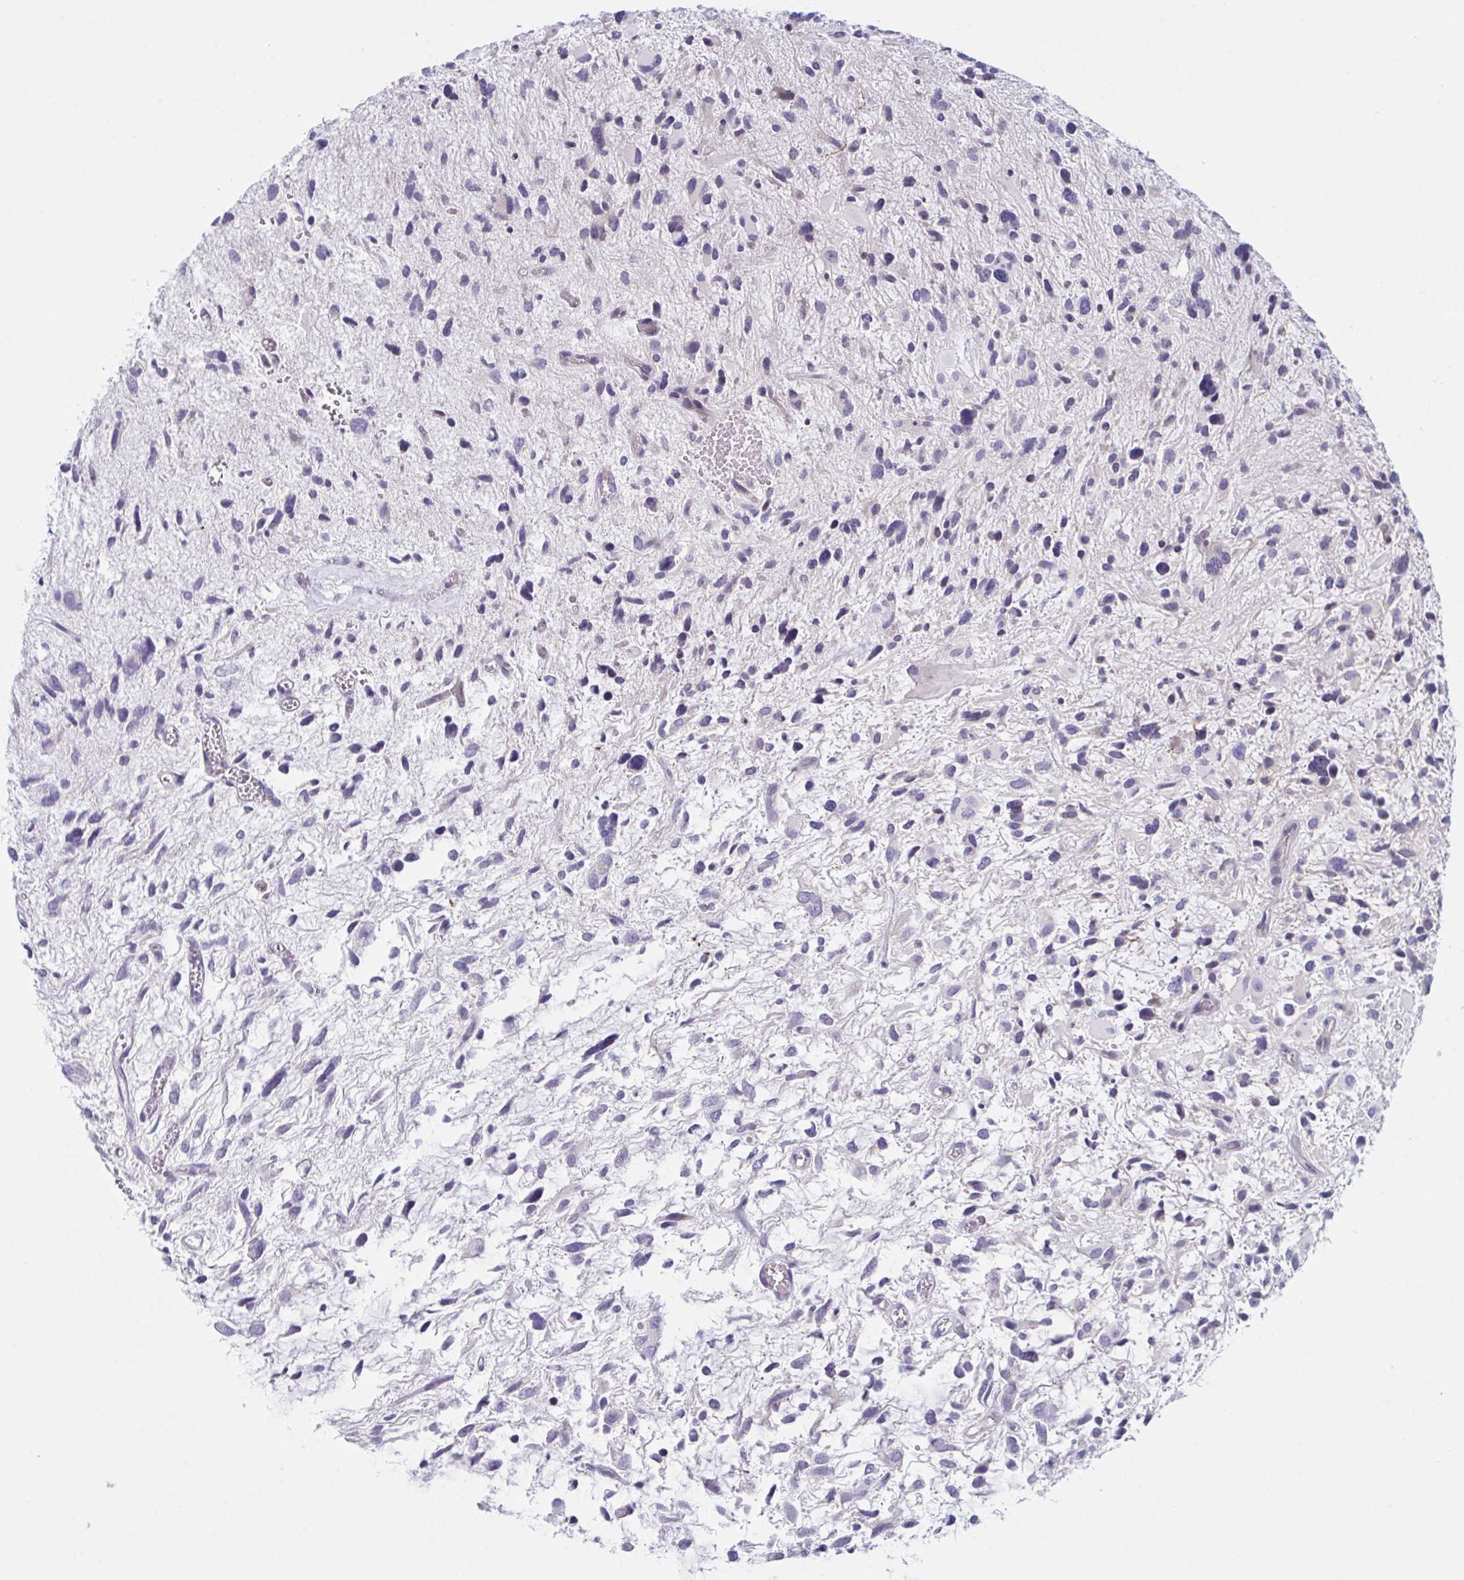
{"staining": {"intensity": "negative", "quantity": "none", "location": "none"}, "tissue": "glioma", "cell_type": "Tumor cells", "image_type": "cancer", "snomed": [{"axis": "morphology", "description": "Glioma, malignant, High grade"}, {"axis": "topography", "description": "Brain"}], "caption": "Tumor cells are negative for protein expression in human malignant glioma (high-grade). (Brightfield microscopy of DAB (3,3'-diaminobenzidine) immunohistochemistry at high magnification).", "gene": "NAA30", "patient": {"sex": "female", "age": 11}}